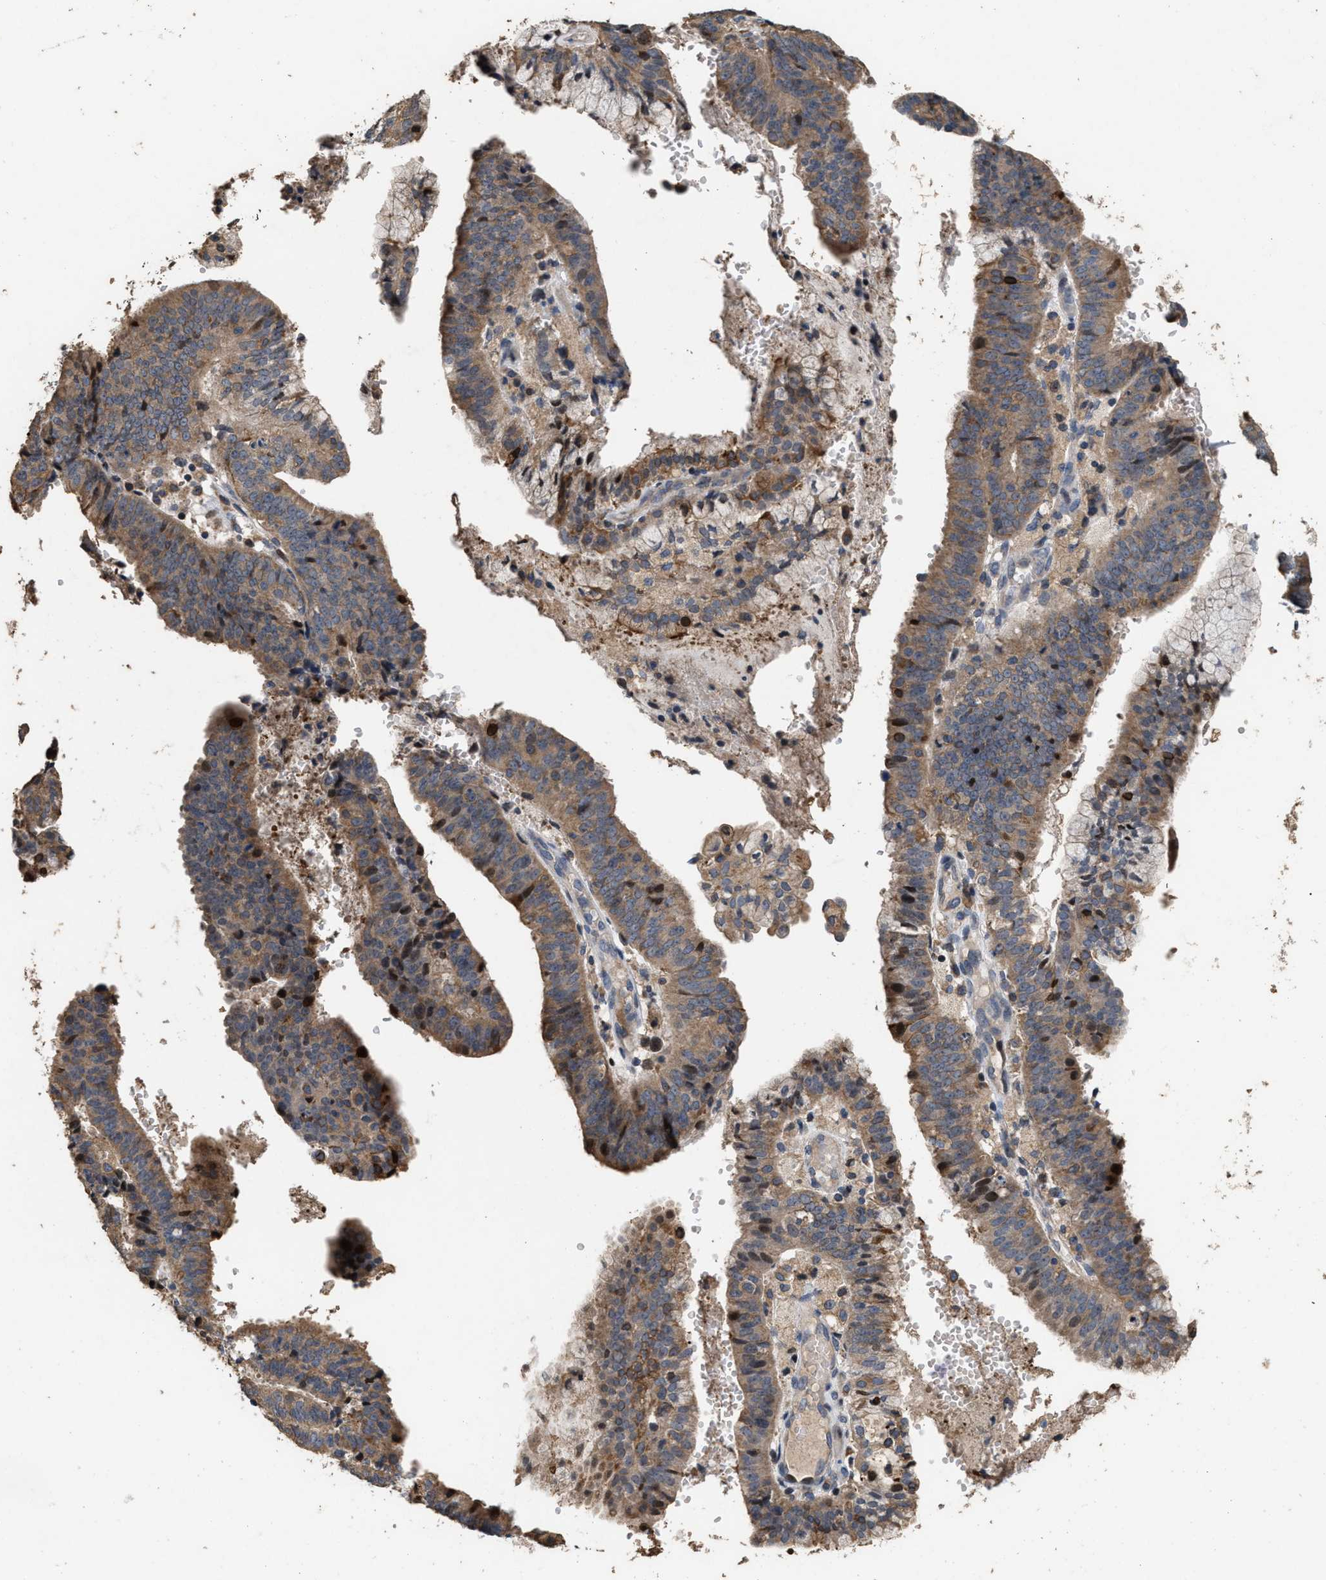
{"staining": {"intensity": "moderate", "quantity": ">75%", "location": "cytoplasmic/membranous"}, "tissue": "endometrial cancer", "cell_type": "Tumor cells", "image_type": "cancer", "snomed": [{"axis": "morphology", "description": "Adenocarcinoma, NOS"}, {"axis": "topography", "description": "Endometrium"}], "caption": "Adenocarcinoma (endometrial) was stained to show a protein in brown. There is medium levels of moderate cytoplasmic/membranous expression in approximately >75% of tumor cells.", "gene": "TDRKH", "patient": {"sex": "female", "age": 63}}